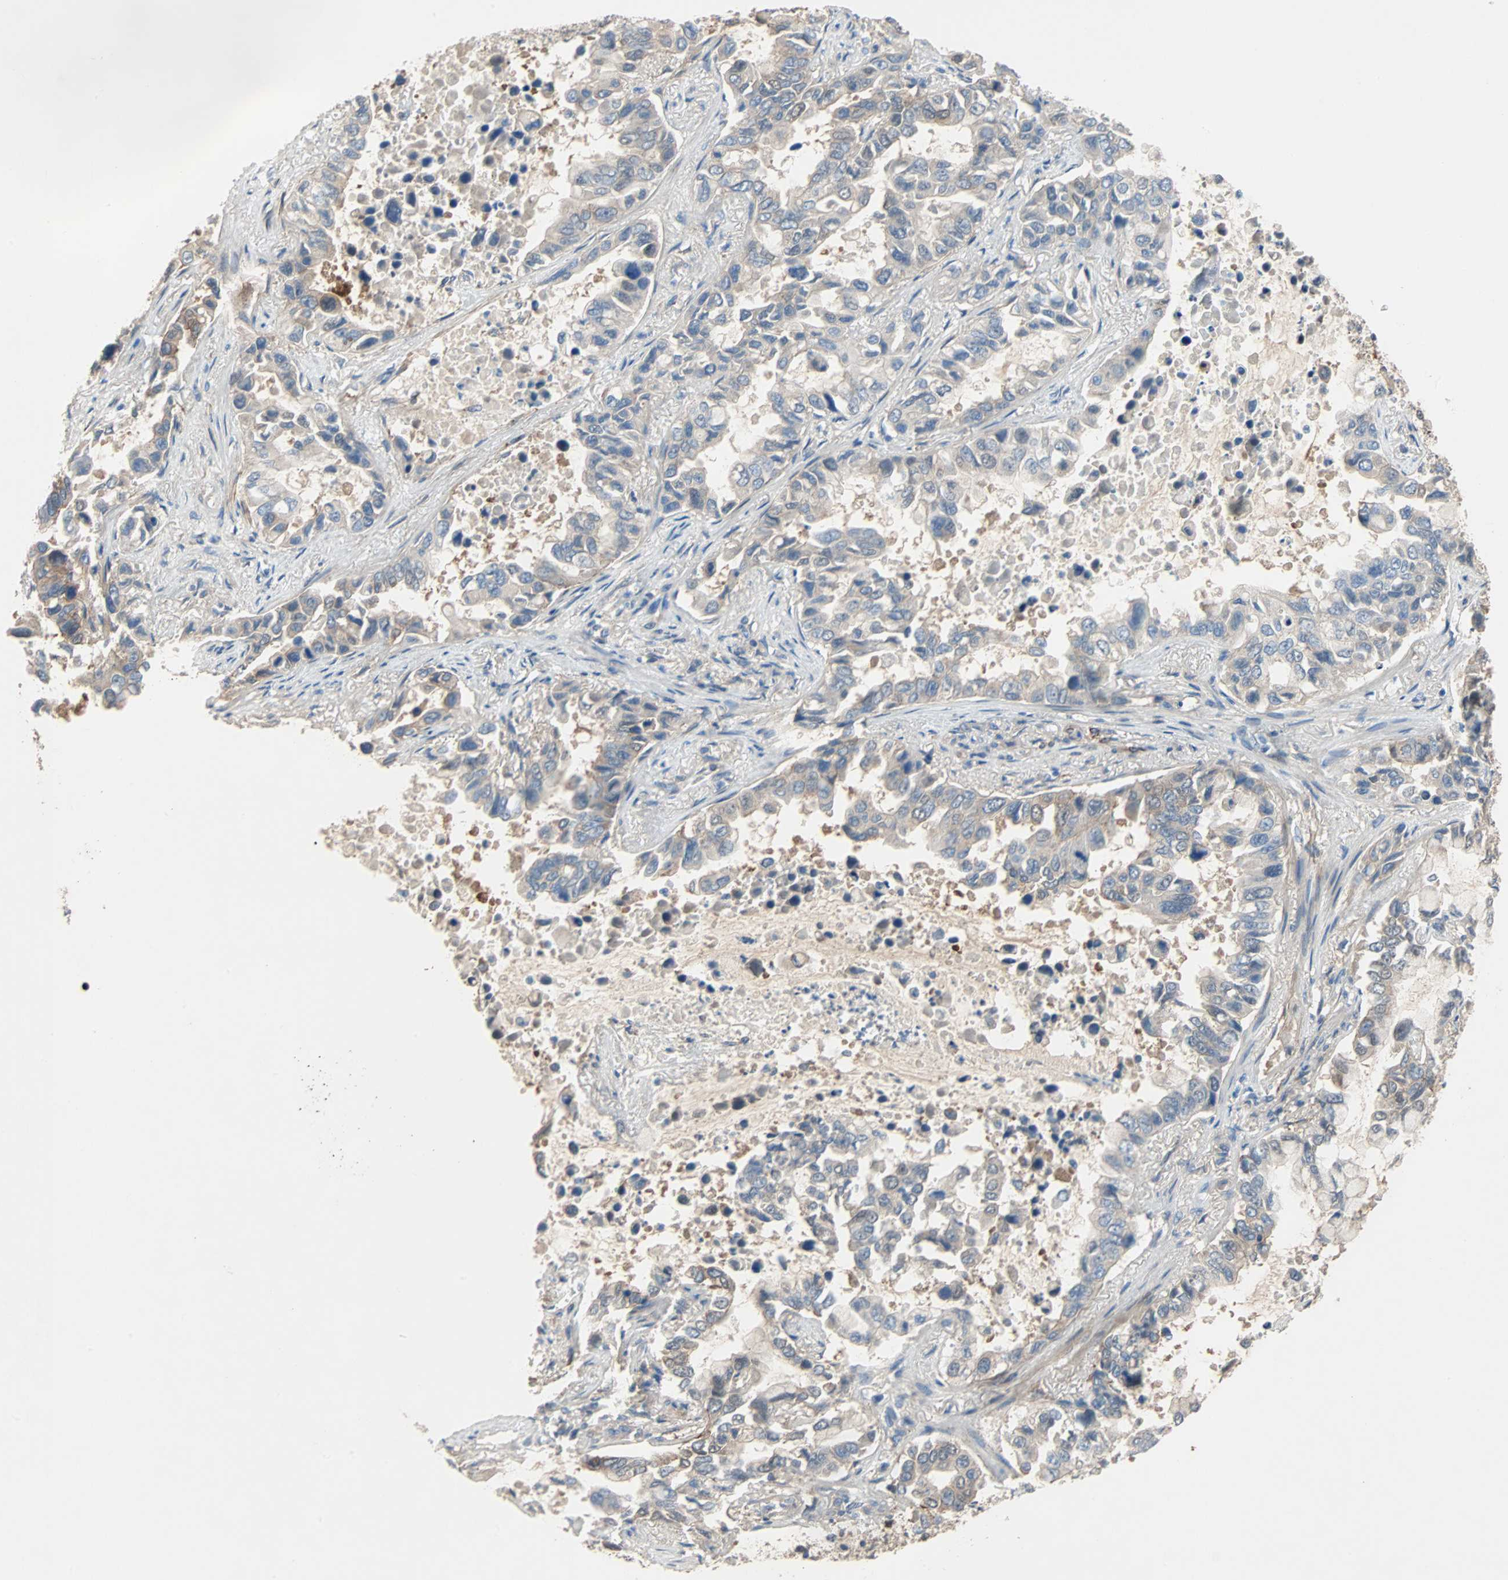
{"staining": {"intensity": "moderate", "quantity": ">75%", "location": "cytoplasmic/membranous"}, "tissue": "lung cancer", "cell_type": "Tumor cells", "image_type": "cancer", "snomed": [{"axis": "morphology", "description": "Adenocarcinoma, NOS"}, {"axis": "topography", "description": "Lung"}], "caption": "A high-resolution micrograph shows immunohistochemistry staining of lung cancer (adenocarcinoma), which demonstrates moderate cytoplasmic/membranous expression in about >75% of tumor cells.", "gene": "TNFRSF12A", "patient": {"sex": "male", "age": 64}}